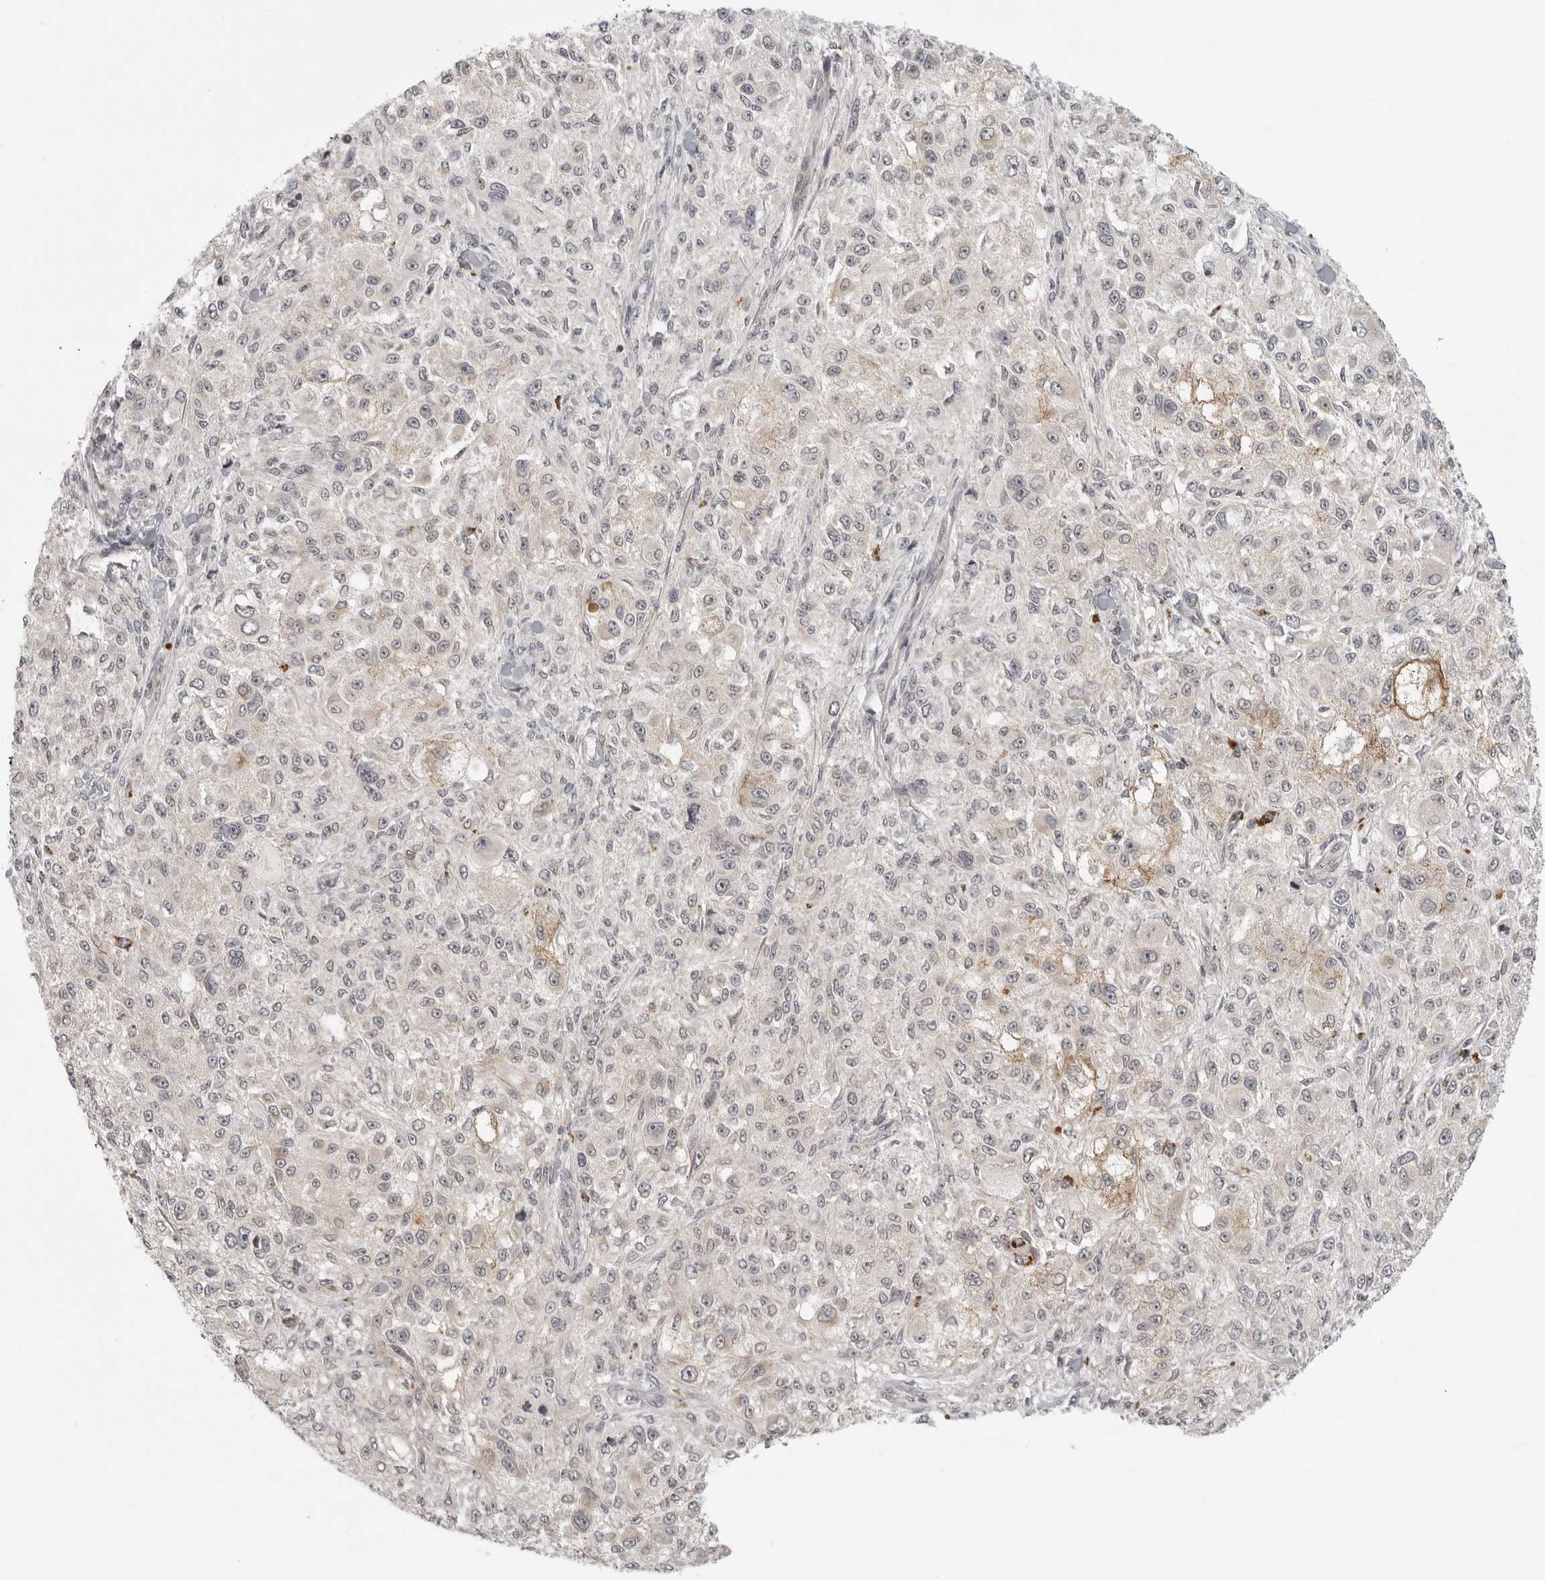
{"staining": {"intensity": "negative", "quantity": "none", "location": "none"}, "tissue": "melanoma", "cell_type": "Tumor cells", "image_type": "cancer", "snomed": [{"axis": "morphology", "description": "Necrosis, NOS"}, {"axis": "morphology", "description": "Malignant melanoma, NOS"}, {"axis": "topography", "description": "Skin"}], "caption": "Tumor cells show no significant protein positivity in melanoma.", "gene": "TUT4", "patient": {"sex": "female", "age": 87}}